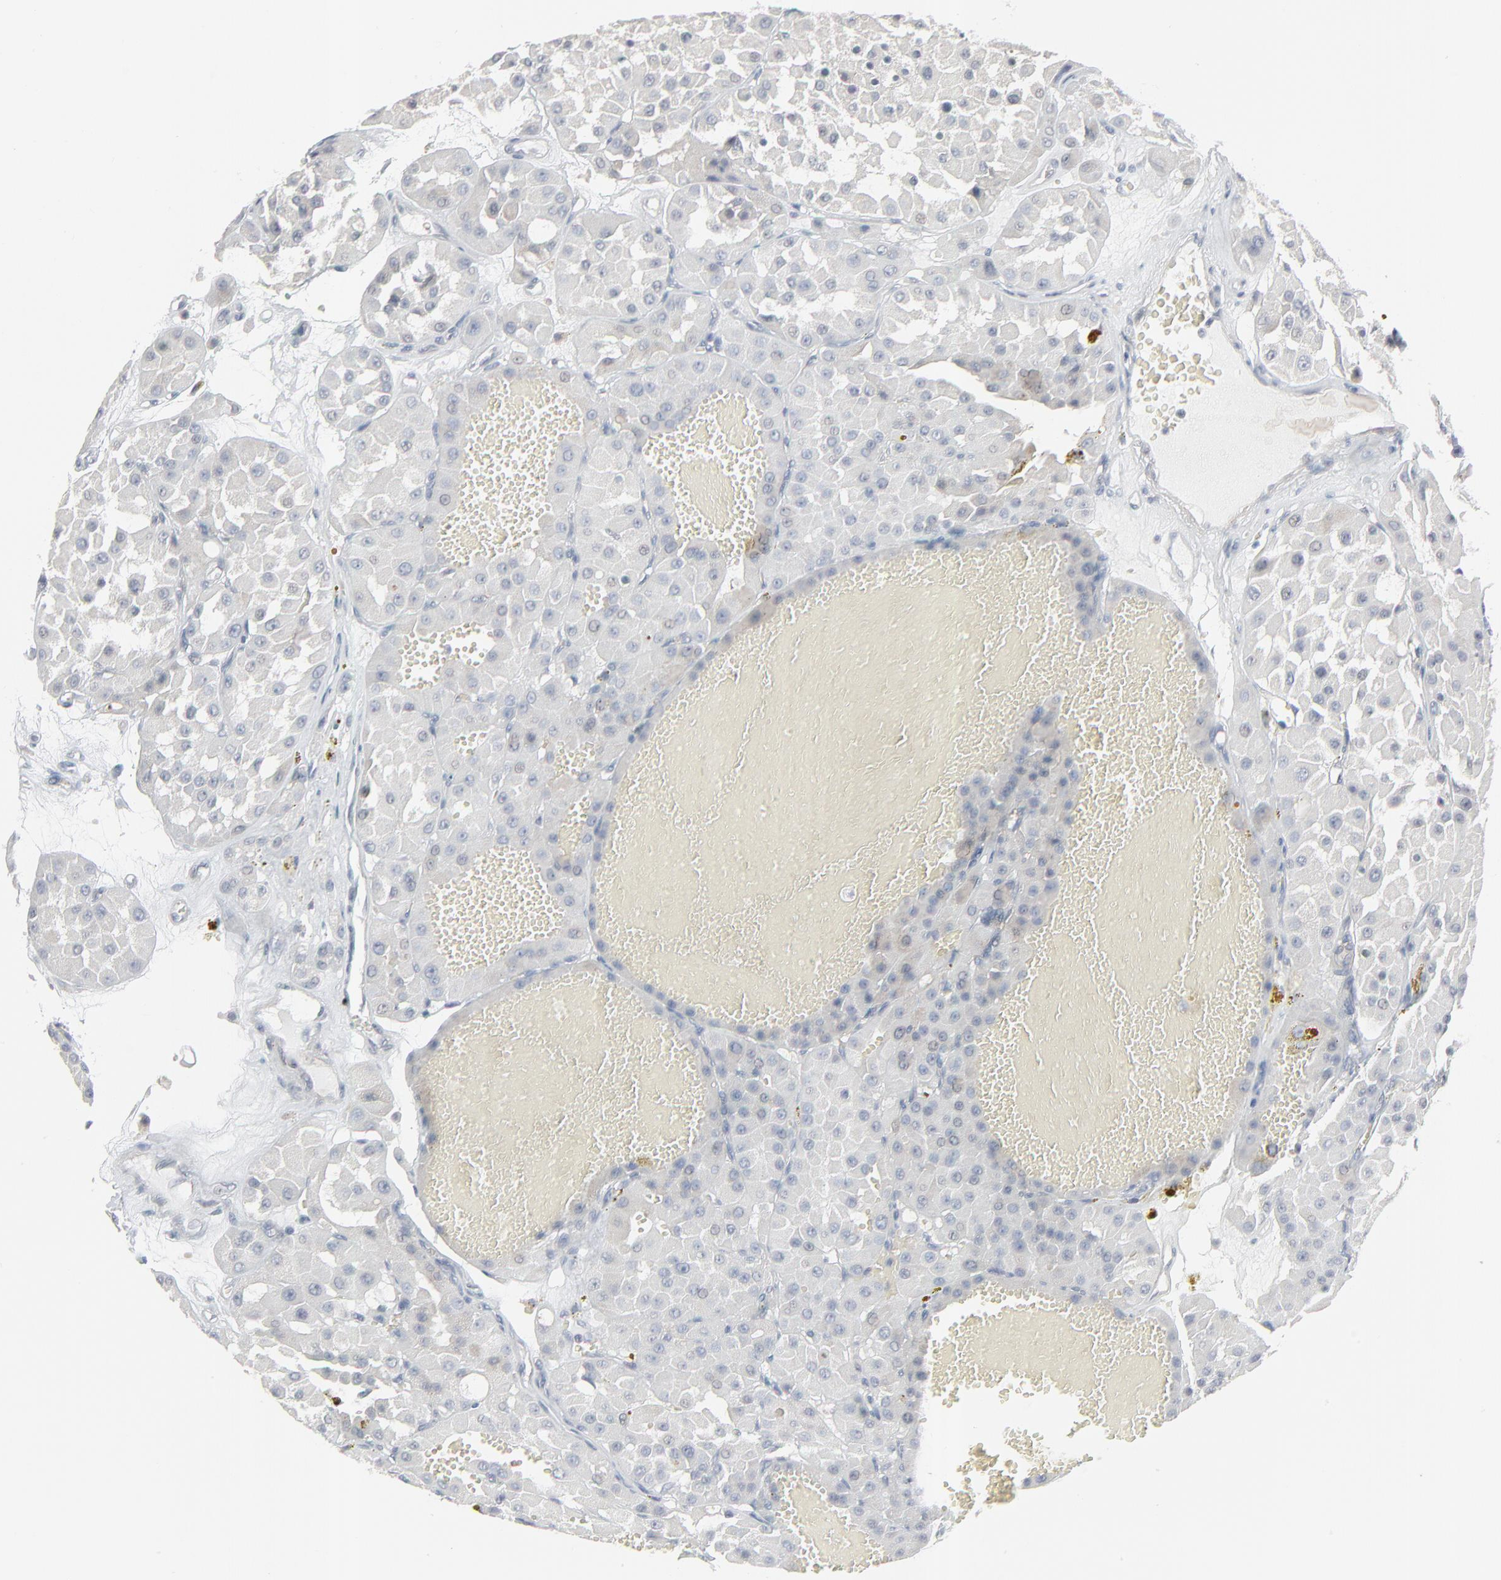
{"staining": {"intensity": "negative", "quantity": "none", "location": "none"}, "tissue": "renal cancer", "cell_type": "Tumor cells", "image_type": "cancer", "snomed": [{"axis": "morphology", "description": "Adenocarcinoma, uncertain malignant potential"}, {"axis": "topography", "description": "Kidney"}], "caption": "An image of renal cancer stained for a protein displays no brown staining in tumor cells. Brightfield microscopy of immunohistochemistry (IHC) stained with DAB (brown) and hematoxylin (blue), captured at high magnification.", "gene": "NEUROD1", "patient": {"sex": "male", "age": 63}}